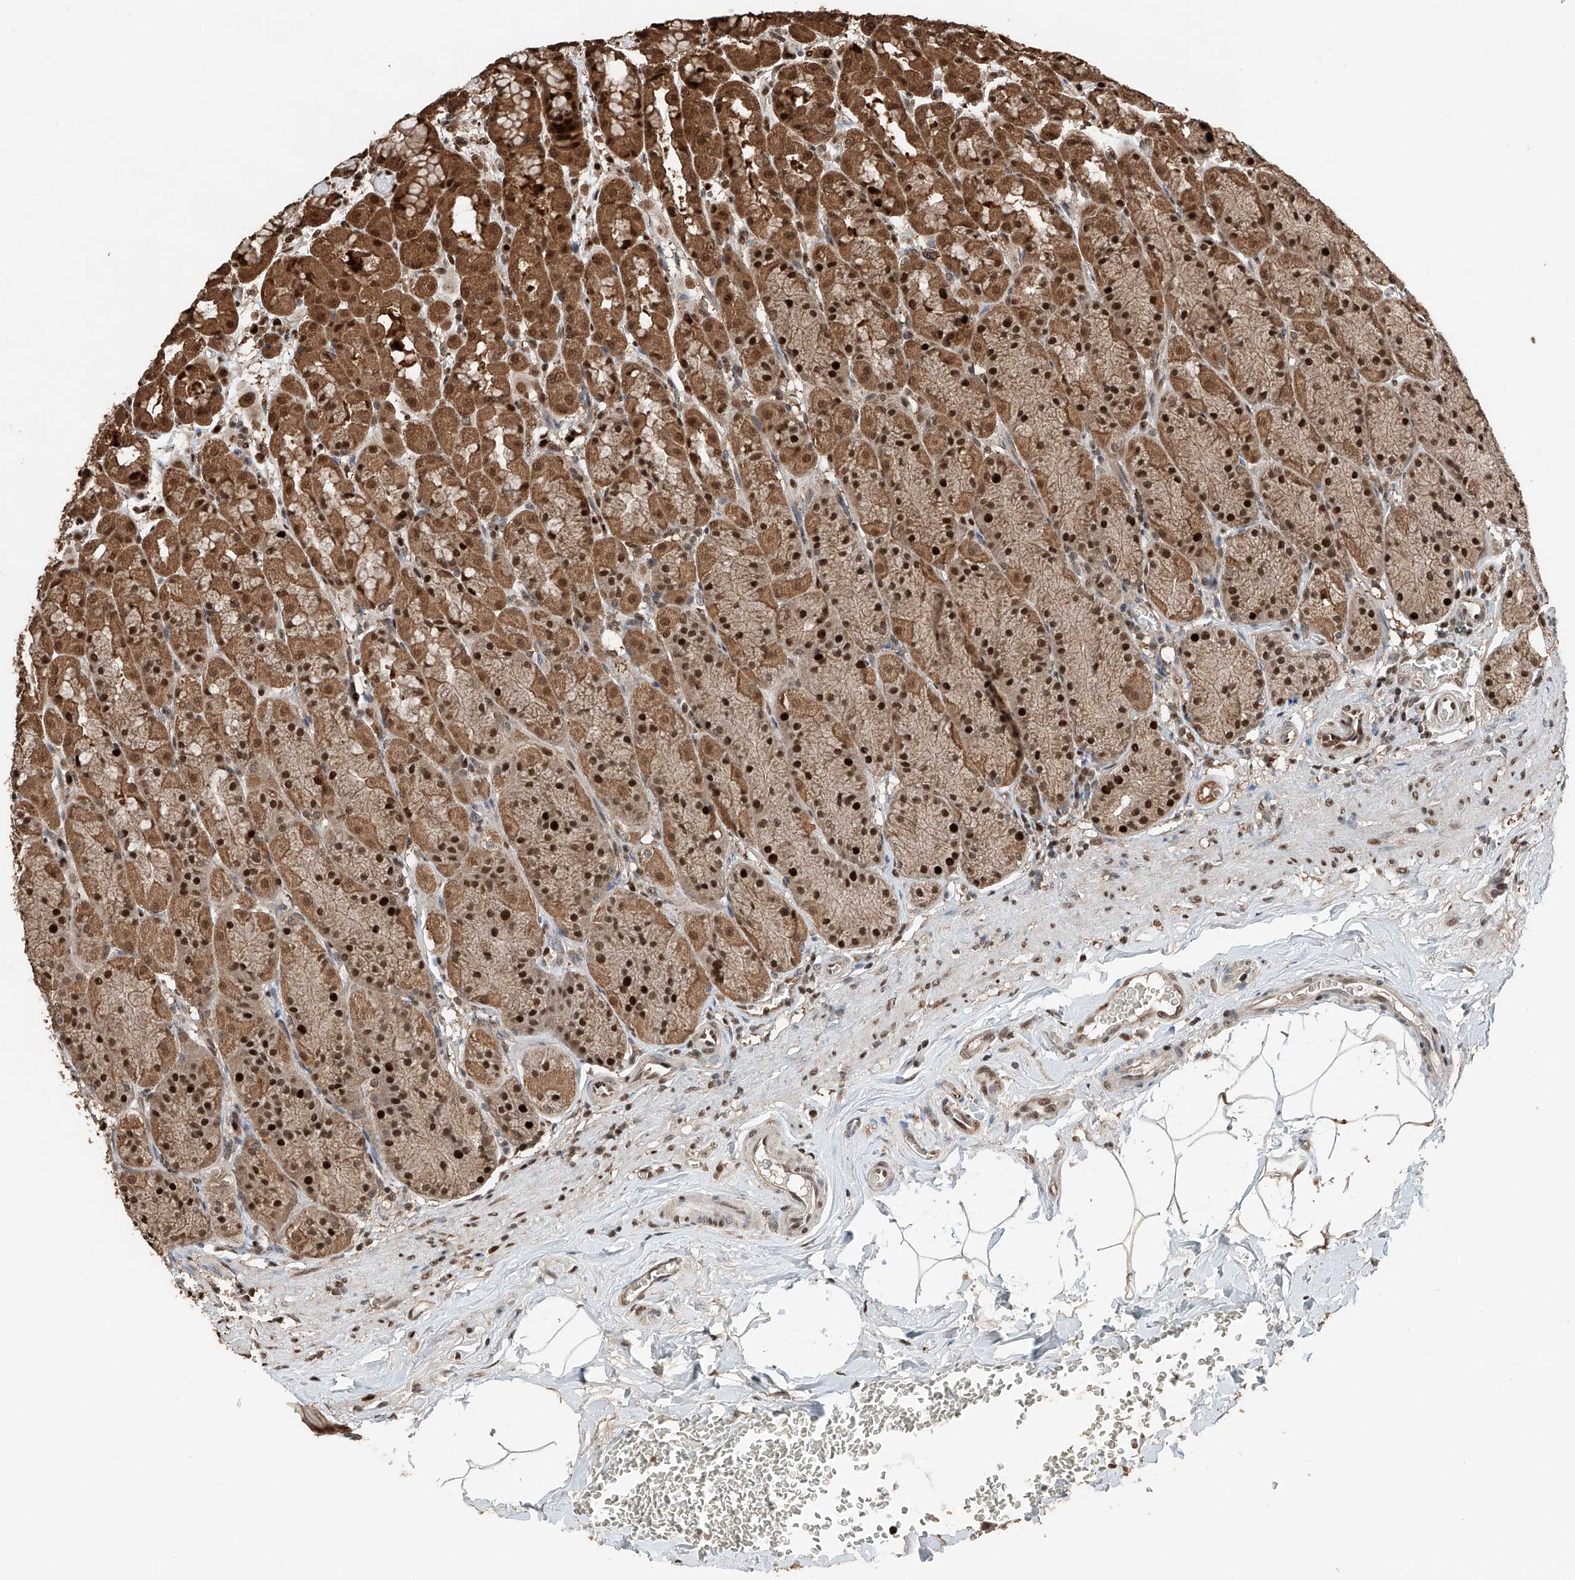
{"staining": {"intensity": "strong", "quantity": ">75%", "location": "cytoplasmic/membranous,nuclear"}, "tissue": "stomach", "cell_type": "Glandular cells", "image_type": "normal", "snomed": [{"axis": "morphology", "description": "Normal tissue, NOS"}, {"axis": "topography", "description": "Stomach"}], "caption": "Approximately >75% of glandular cells in normal stomach exhibit strong cytoplasmic/membranous,nuclear protein positivity as visualized by brown immunohistochemical staining.", "gene": "RMND1", "patient": {"sex": "male", "age": 42}}